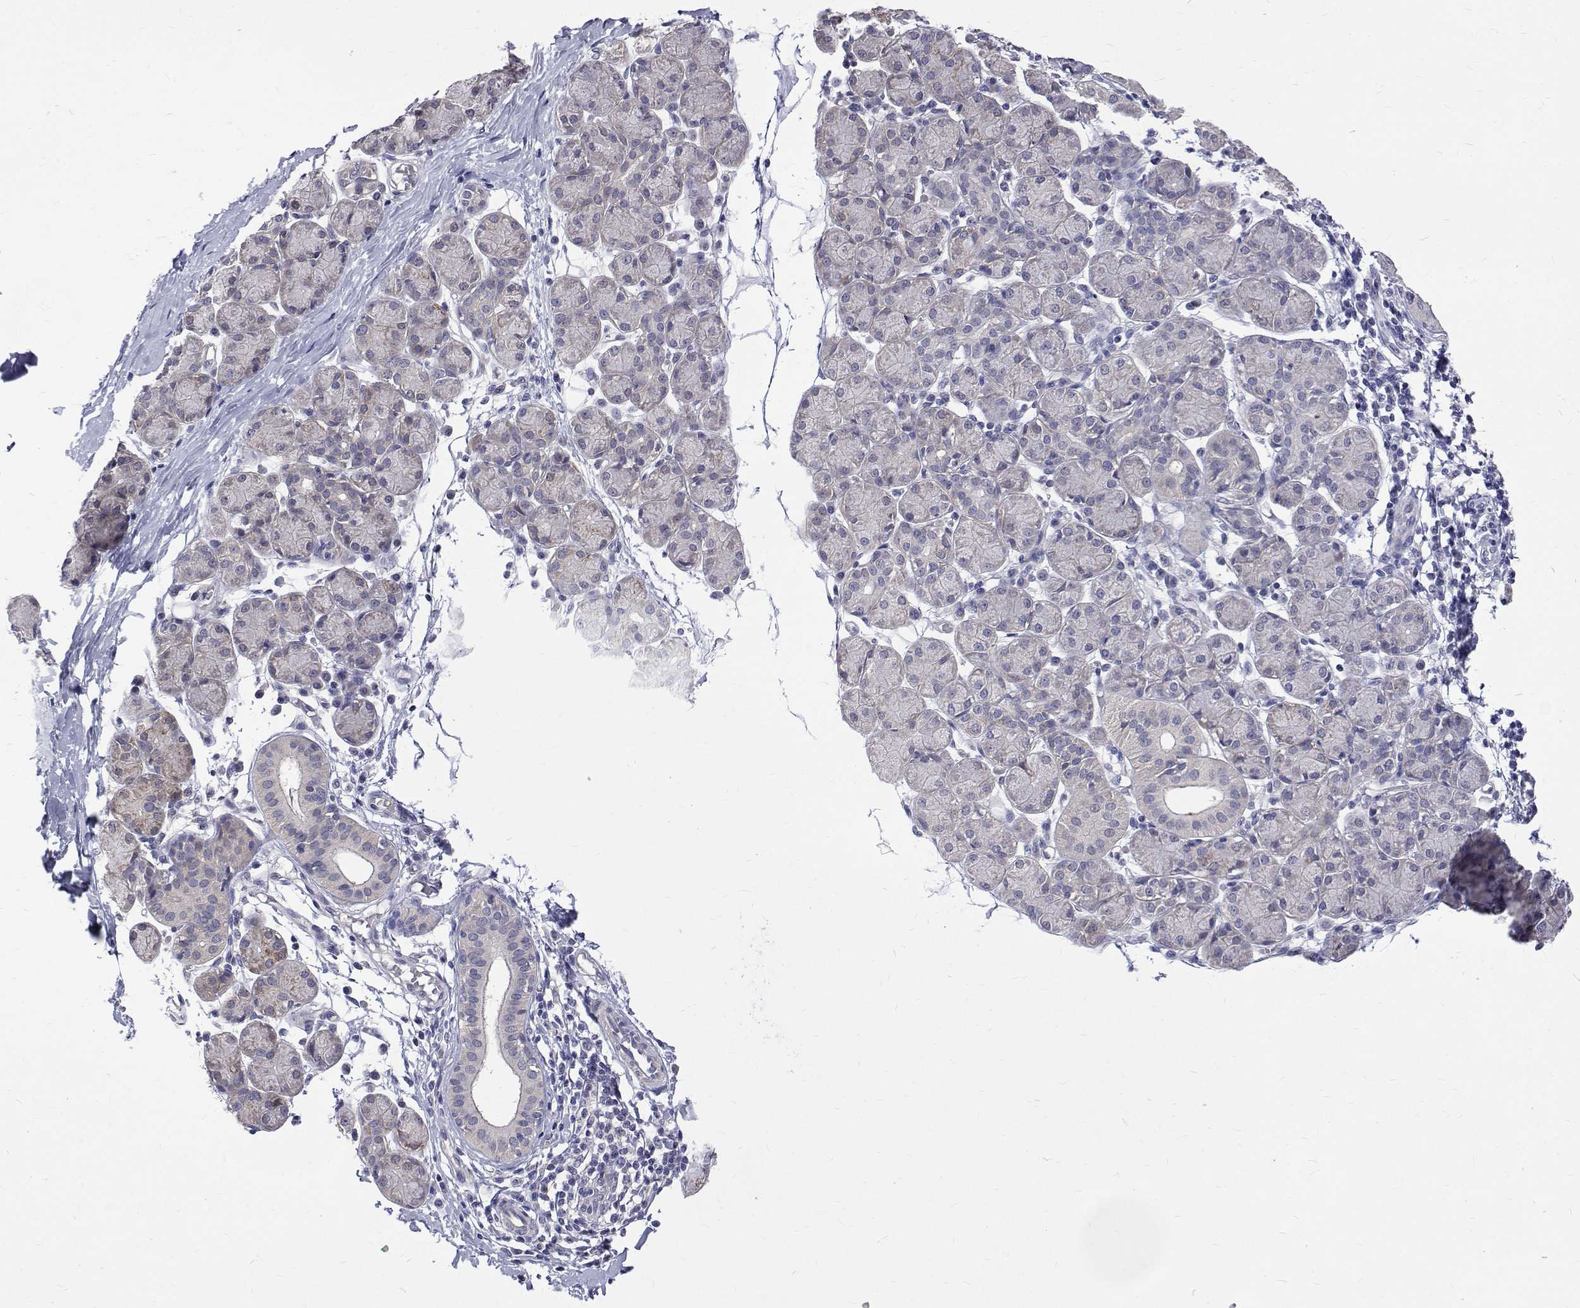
{"staining": {"intensity": "negative", "quantity": "none", "location": "none"}, "tissue": "salivary gland", "cell_type": "Glandular cells", "image_type": "normal", "snomed": [{"axis": "morphology", "description": "Normal tissue, NOS"}, {"axis": "morphology", "description": "Inflammation, NOS"}, {"axis": "topography", "description": "Lymph node"}, {"axis": "topography", "description": "Salivary gland"}], "caption": "Immunohistochemistry (IHC) histopathology image of benign salivary gland: human salivary gland stained with DAB demonstrates no significant protein expression in glandular cells. (Brightfield microscopy of DAB immunohistochemistry (IHC) at high magnification).", "gene": "PADI1", "patient": {"sex": "male", "age": 3}}